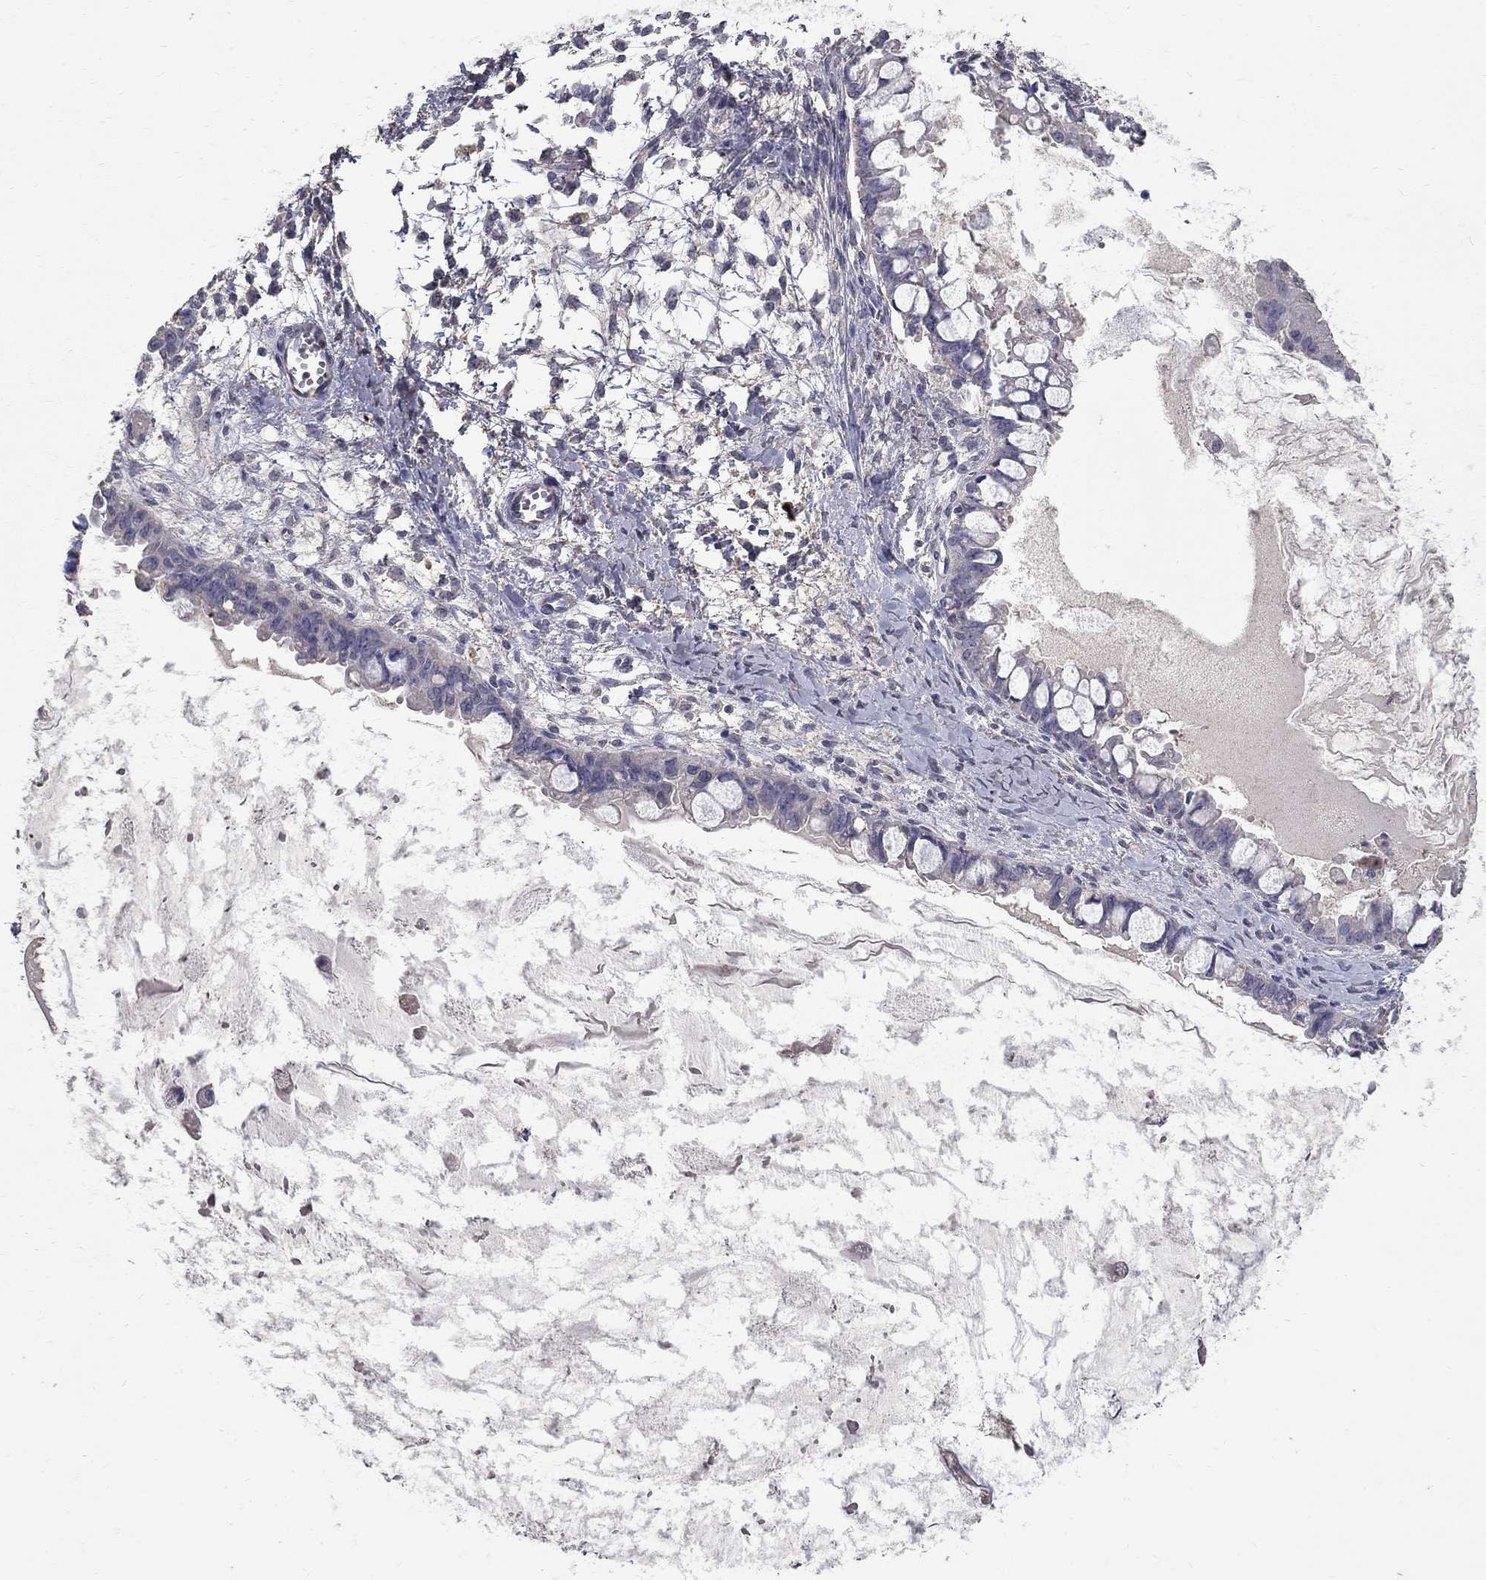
{"staining": {"intensity": "negative", "quantity": "none", "location": "none"}, "tissue": "ovarian cancer", "cell_type": "Tumor cells", "image_type": "cancer", "snomed": [{"axis": "morphology", "description": "Cystadenocarcinoma, mucinous, NOS"}, {"axis": "topography", "description": "Ovary"}], "caption": "High magnification brightfield microscopy of ovarian cancer stained with DAB (brown) and counterstained with hematoxylin (blue): tumor cells show no significant staining. (Immunohistochemistry, brightfield microscopy, high magnification).", "gene": "MPP2", "patient": {"sex": "female", "age": 63}}